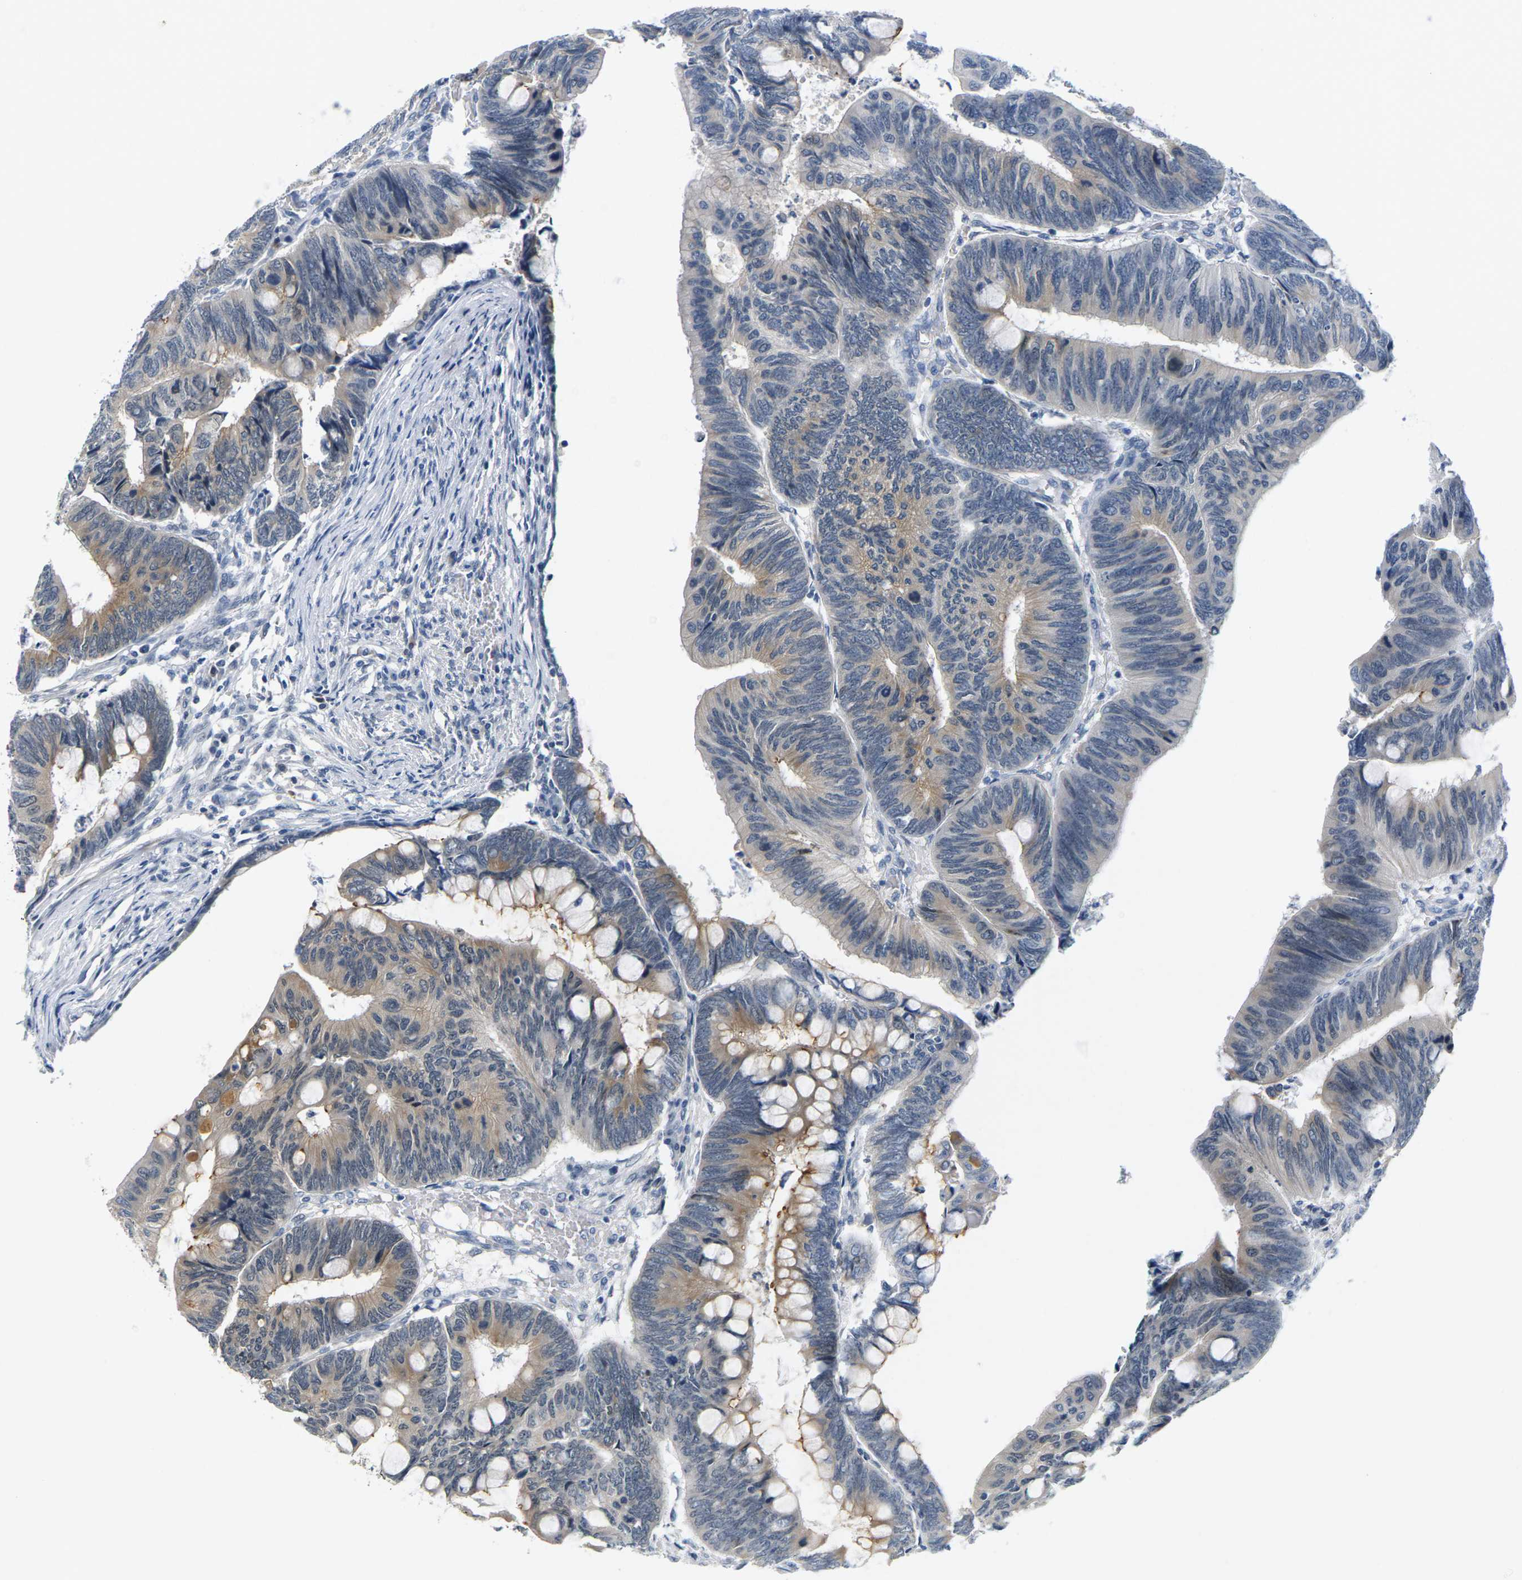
{"staining": {"intensity": "moderate", "quantity": "25%-75%", "location": "cytoplasmic/membranous"}, "tissue": "colorectal cancer", "cell_type": "Tumor cells", "image_type": "cancer", "snomed": [{"axis": "morphology", "description": "Normal tissue, NOS"}, {"axis": "morphology", "description": "Adenocarcinoma, NOS"}, {"axis": "topography", "description": "Rectum"}, {"axis": "topography", "description": "Peripheral nerve tissue"}], "caption": "Human colorectal cancer stained with a protein marker reveals moderate staining in tumor cells.", "gene": "PKP2", "patient": {"sex": "male", "age": 92}}